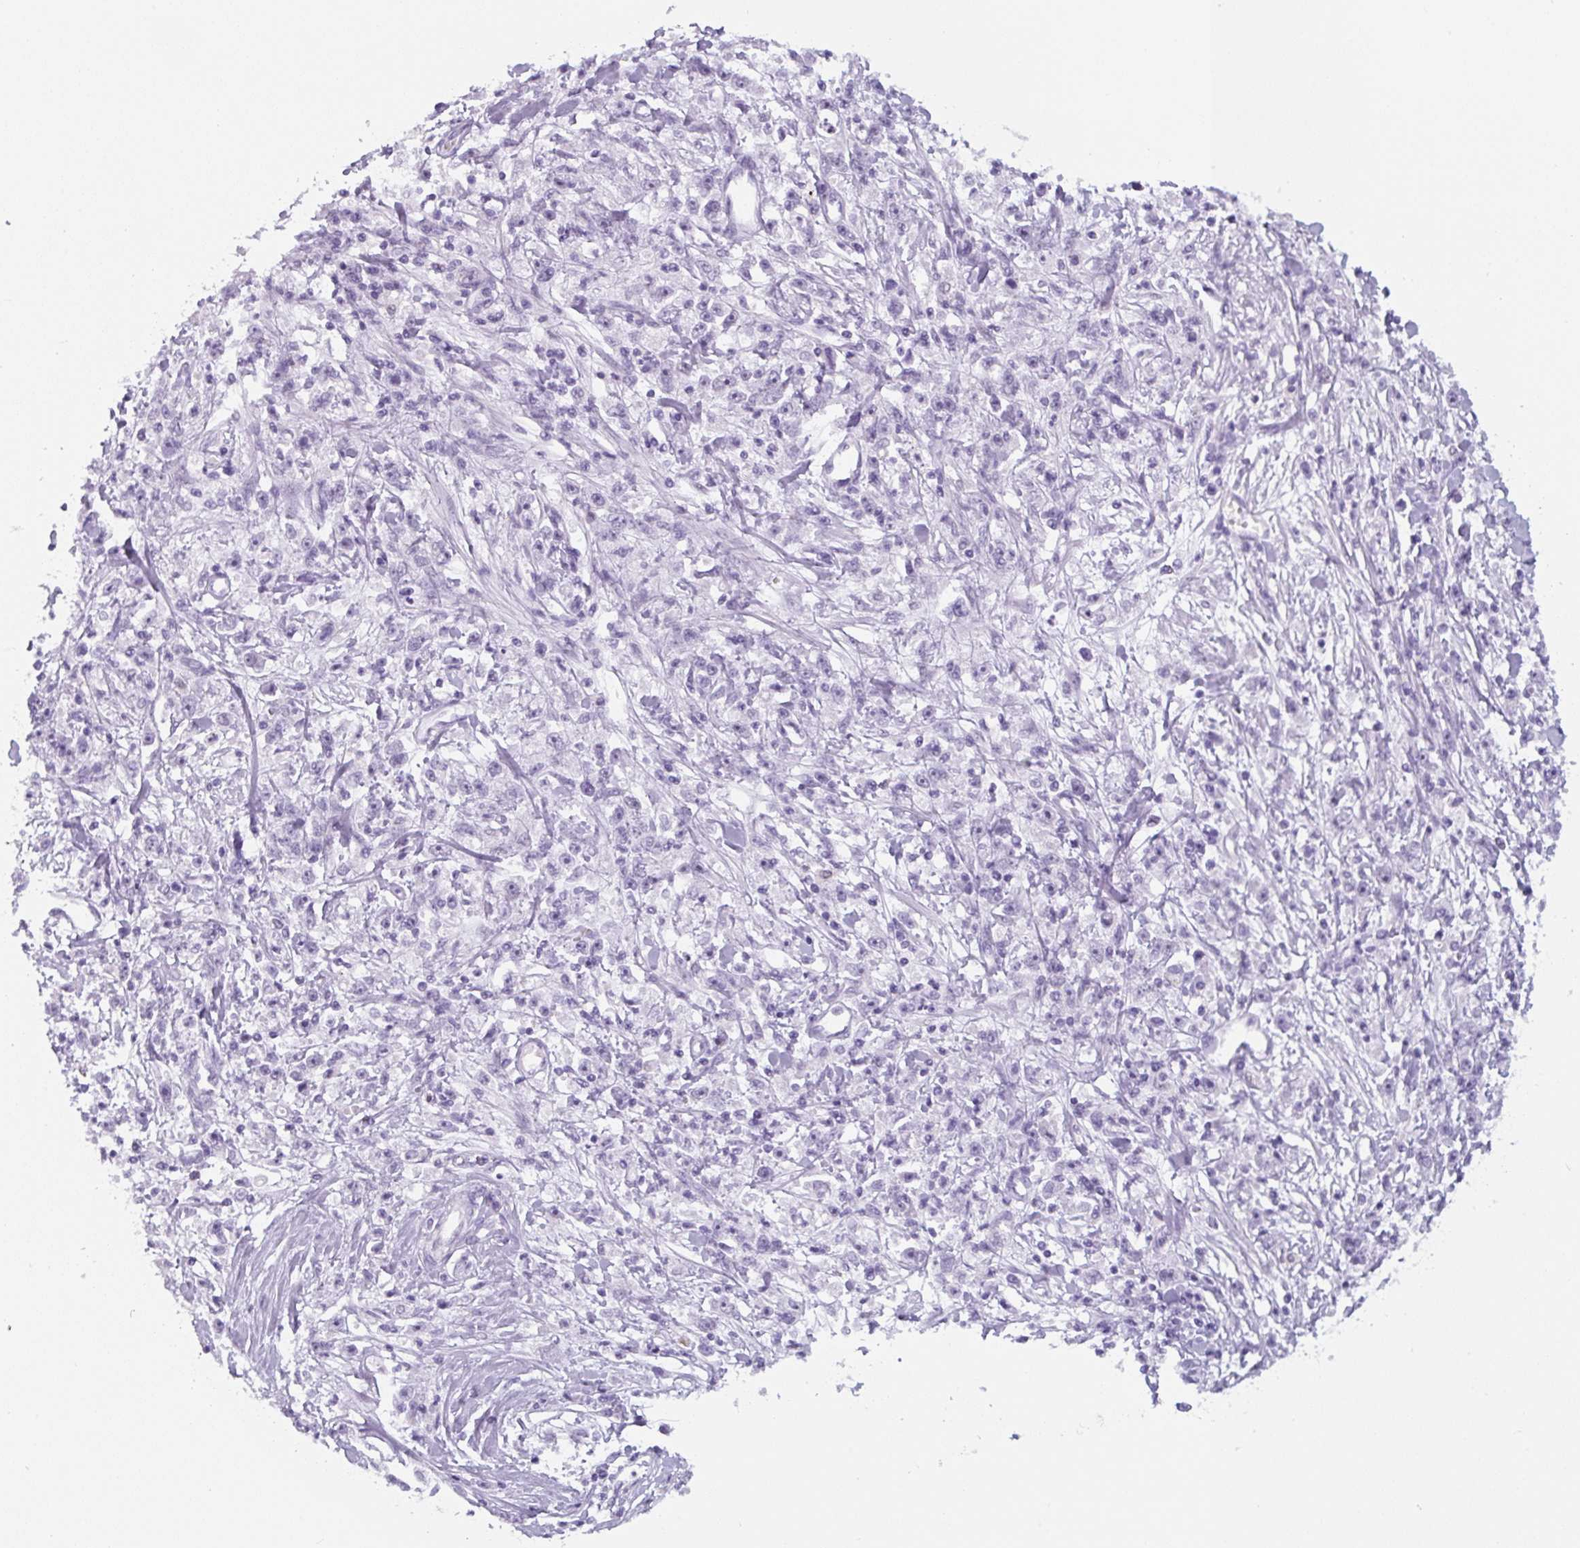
{"staining": {"intensity": "negative", "quantity": "none", "location": "none"}, "tissue": "stomach cancer", "cell_type": "Tumor cells", "image_type": "cancer", "snomed": [{"axis": "morphology", "description": "Adenocarcinoma, NOS"}, {"axis": "topography", "description": "Stomach"}], "caption": "Immunohistochemistry photomicrograph of neoplastic tissue: stomach cancer stained with DAB reveals no significant protein expression in tumor cells.", "gene": "TNFRSF8", "patient": {"sex": "female", "age": 59}}